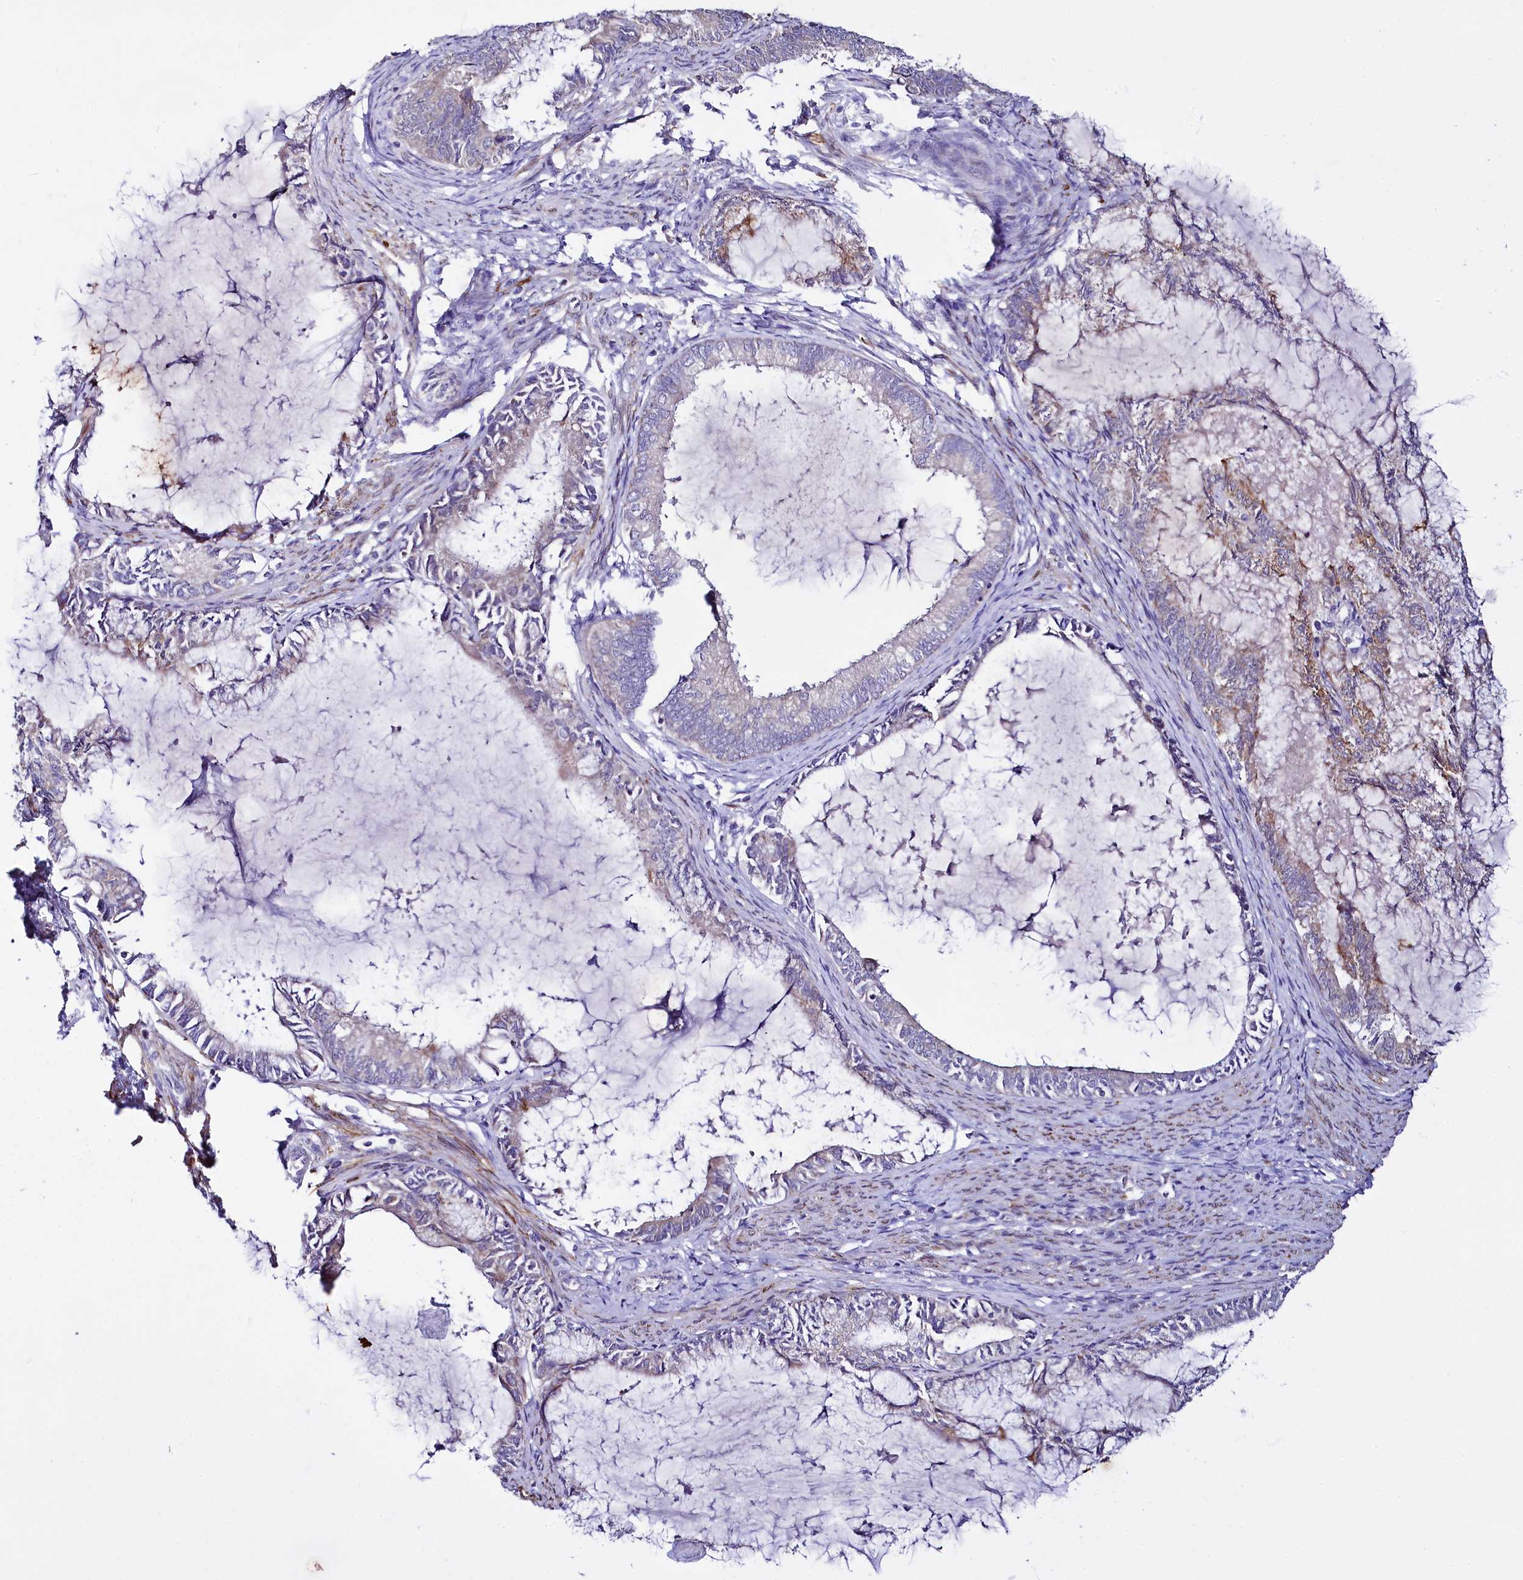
{"staining": {"intensity": "weak", "quantity": "<25%", "location": "cytoplasmic/membranous"}, "tissue": "endometrial cancer", "cell_type": "Tumor cells", "image_type": "cancer", "snomed": [{"axis": "morphology", "description": "Adenocarcinoma, NOS"}, {"axis": "topography", "description": "Endometrium"}], "caption": "An IHC histopathology image of adenocarcinoma (endometrial) is shown. There is no staining in tumor cells of adenocarcinoma (endometrial). (IHC, brightfield microscopy, high magnification).", "gene": "CEP295", "patient": {"sex": "female", "age": 86}}